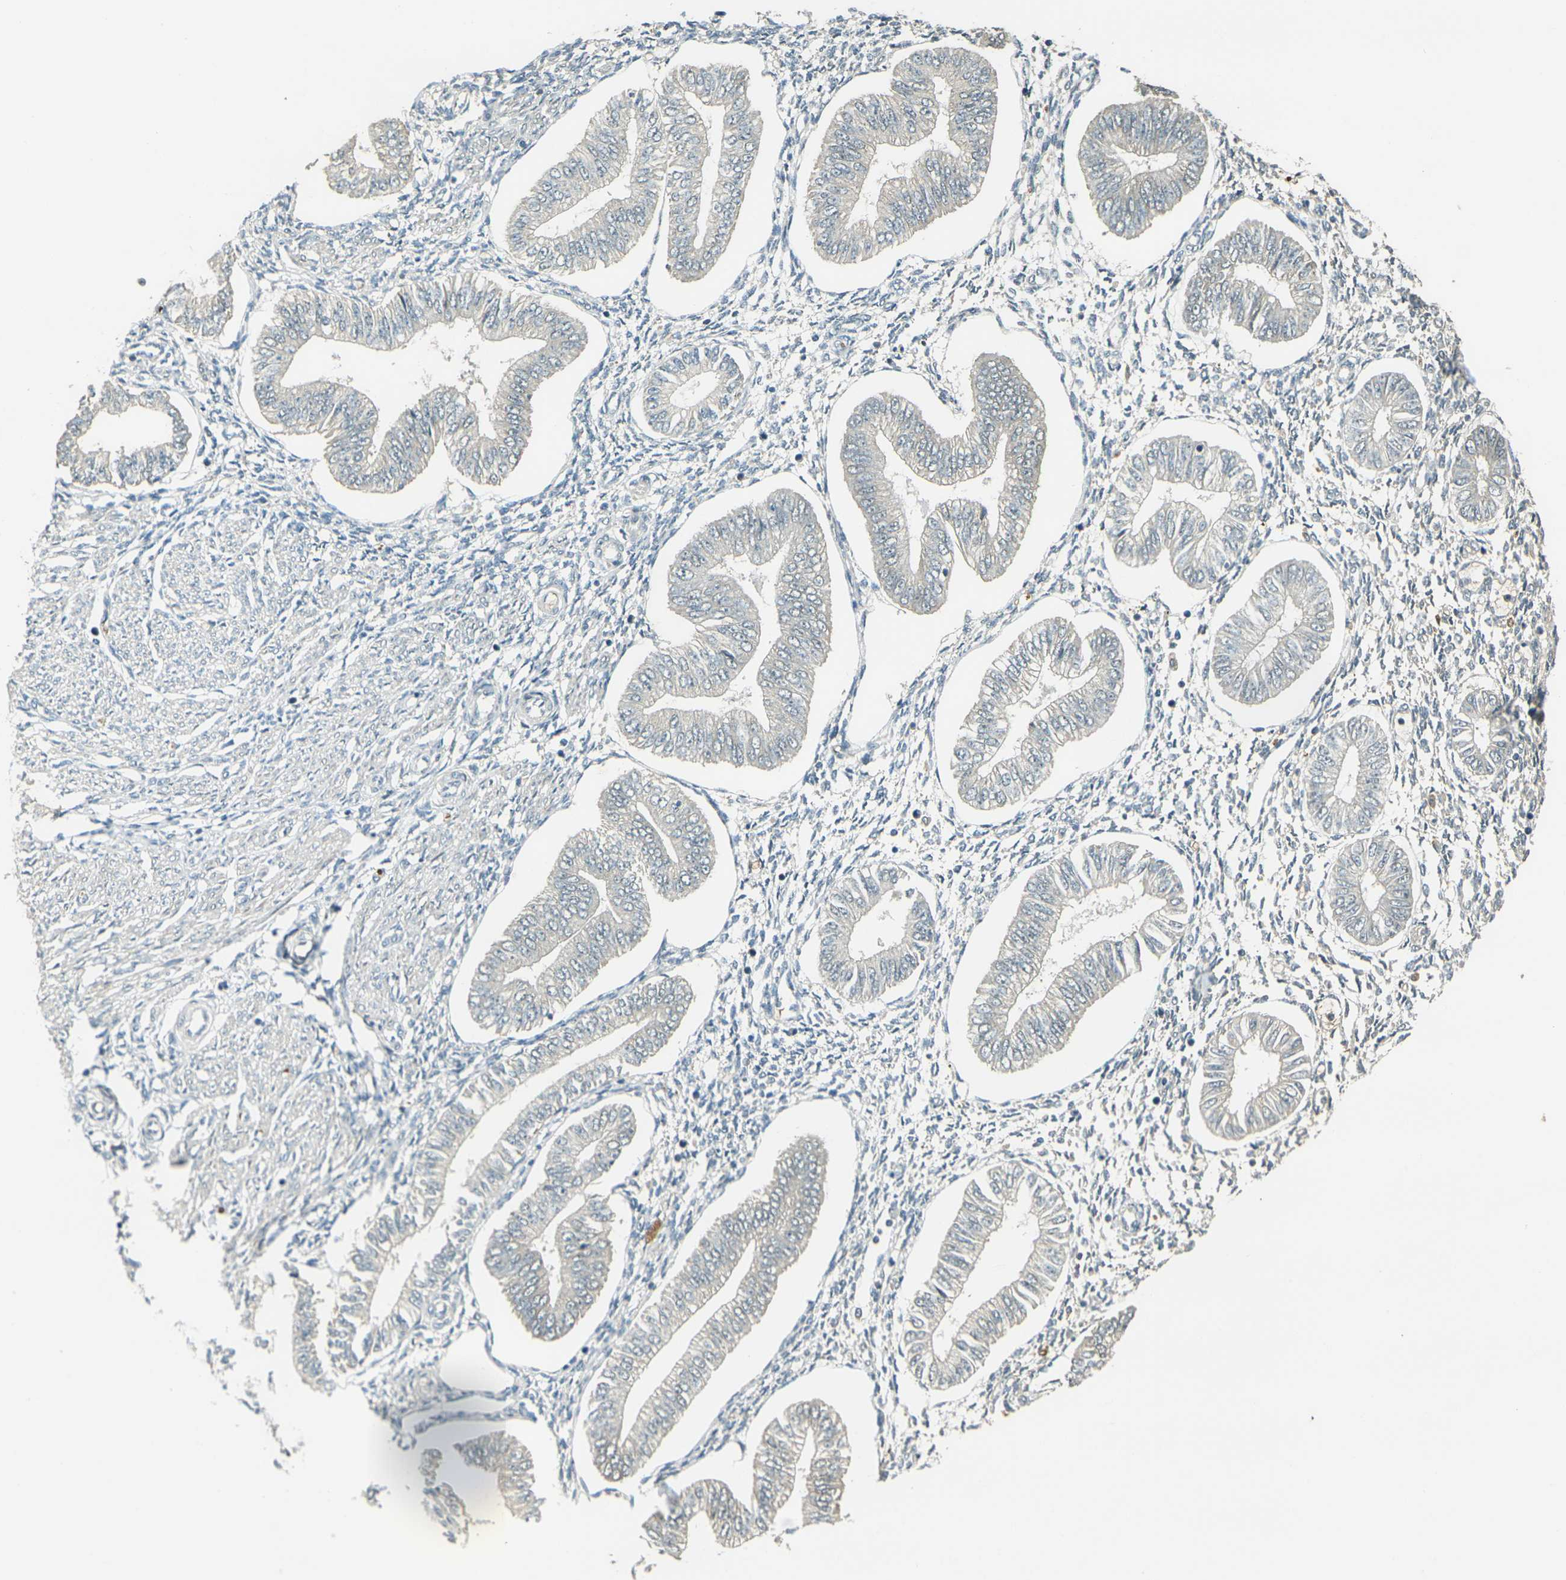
{"staining": {"intensity": "negative", "quantity": "none", "location": "none"}, "tissue": "endometrium", "cell_type": "Cells in endometrial stroma", "image_type": "normal", "snomed": [{"axis": "morphology", "description": "Normal tissue, NOS"}, {"axis": "topography", "description": "Endometrium"}], "caption": "Immunohistochemistry micrograph of benign endometrium: endometrium stained with DAB (3,3'-diaminobenzidine) exhibits no significant protein expression in cells in endometrial stroma.", "gene": "TOR1A", "patient": {"sex": "female", "age": 50}}